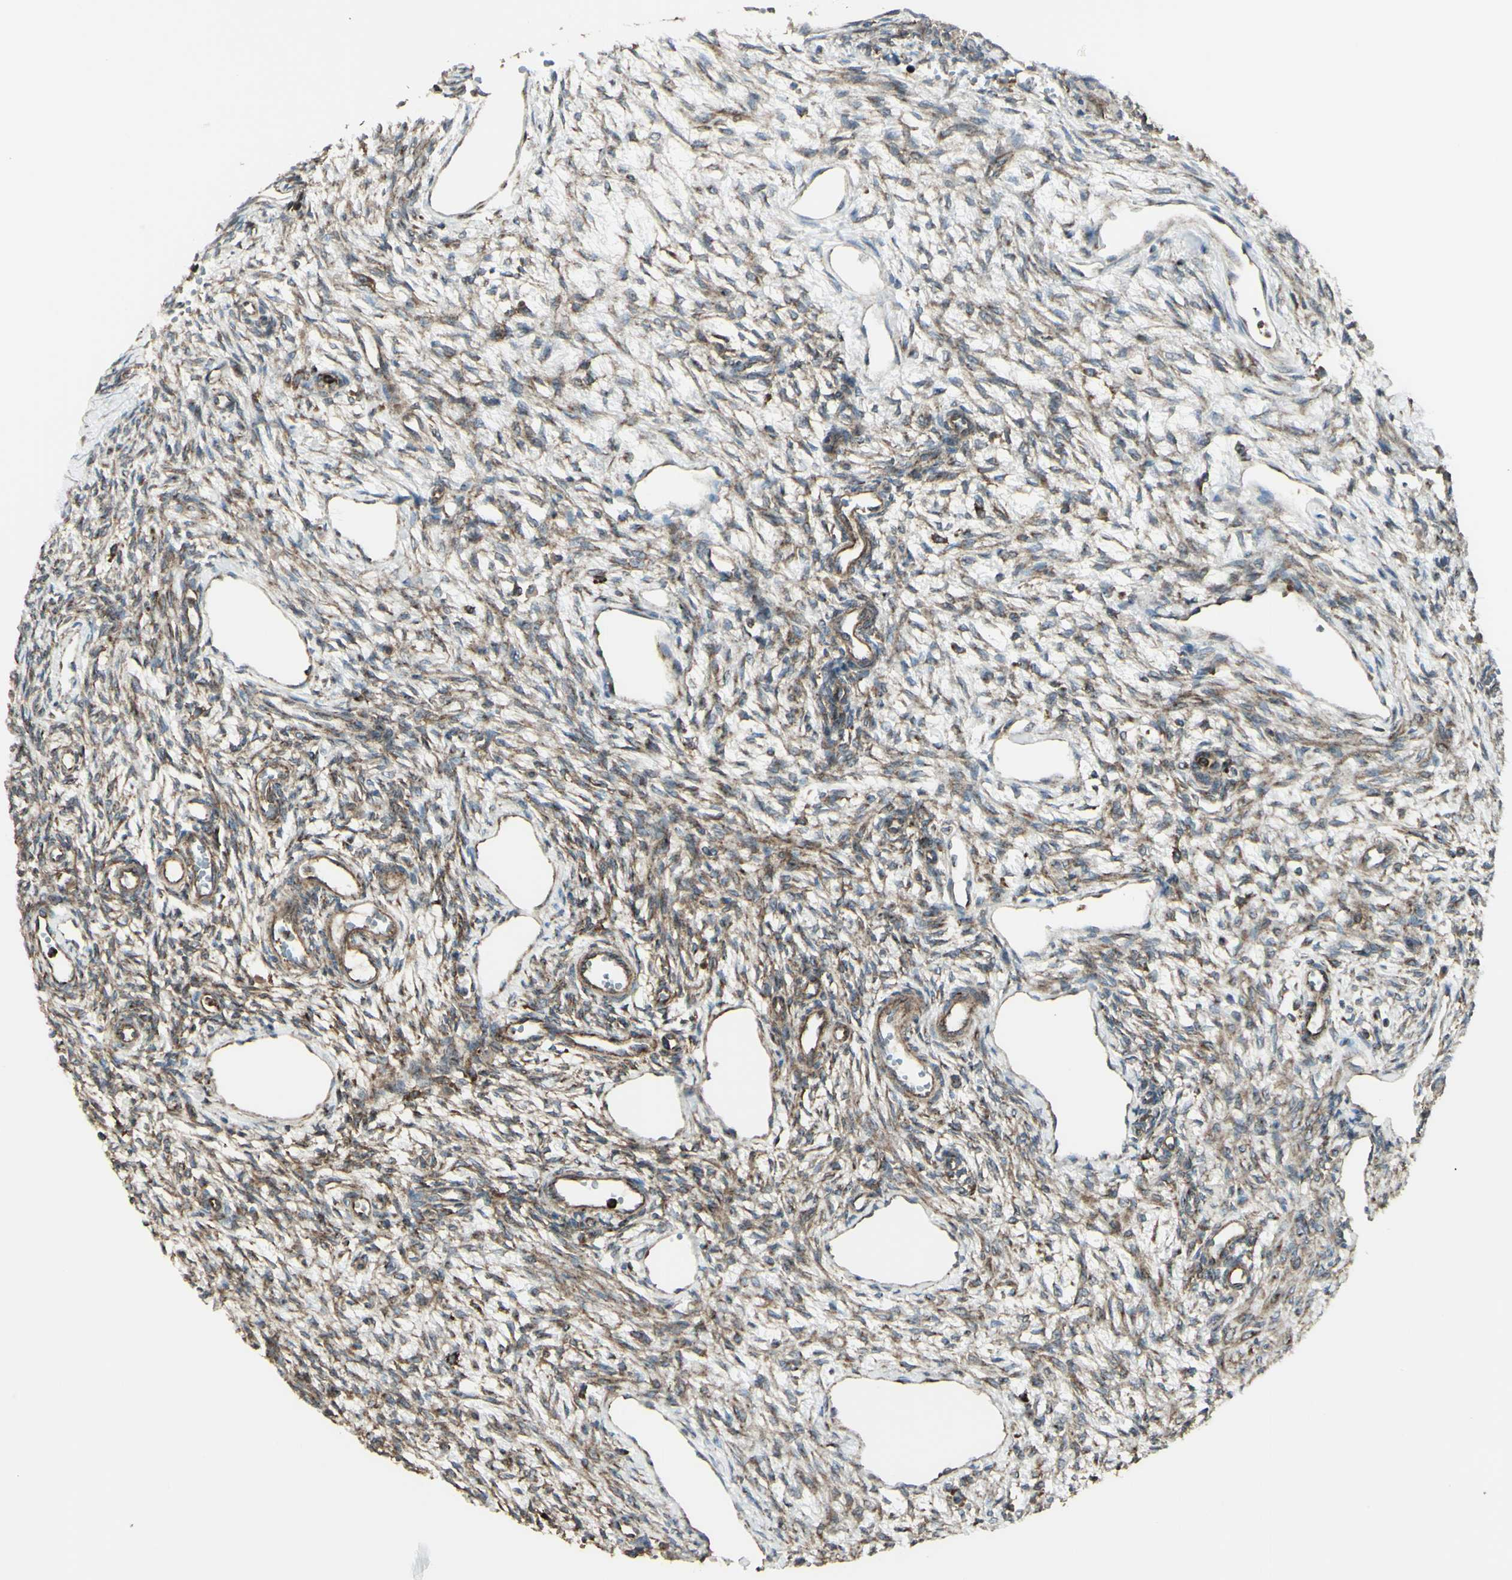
{"staining": {"intensity": "weak", "quantity": ">75%", "location": "cytoplasmic/membranous"}, "tissue": "ovary", "cell_type": "Follicle cells", "image_type": "normal", "snomed": [{"axis": "morphology", "description": "Normal tissue, NOS"}, {"axis": "topography", "description": "Ovary"}], "caption": "Ovary stained for a protein (brown) displays weak cytoplasmic/membranous positive staining in approximately >75% of follicle cells.", "gene": "NAPA", "patient": {"sex": "female", "age": 33}}